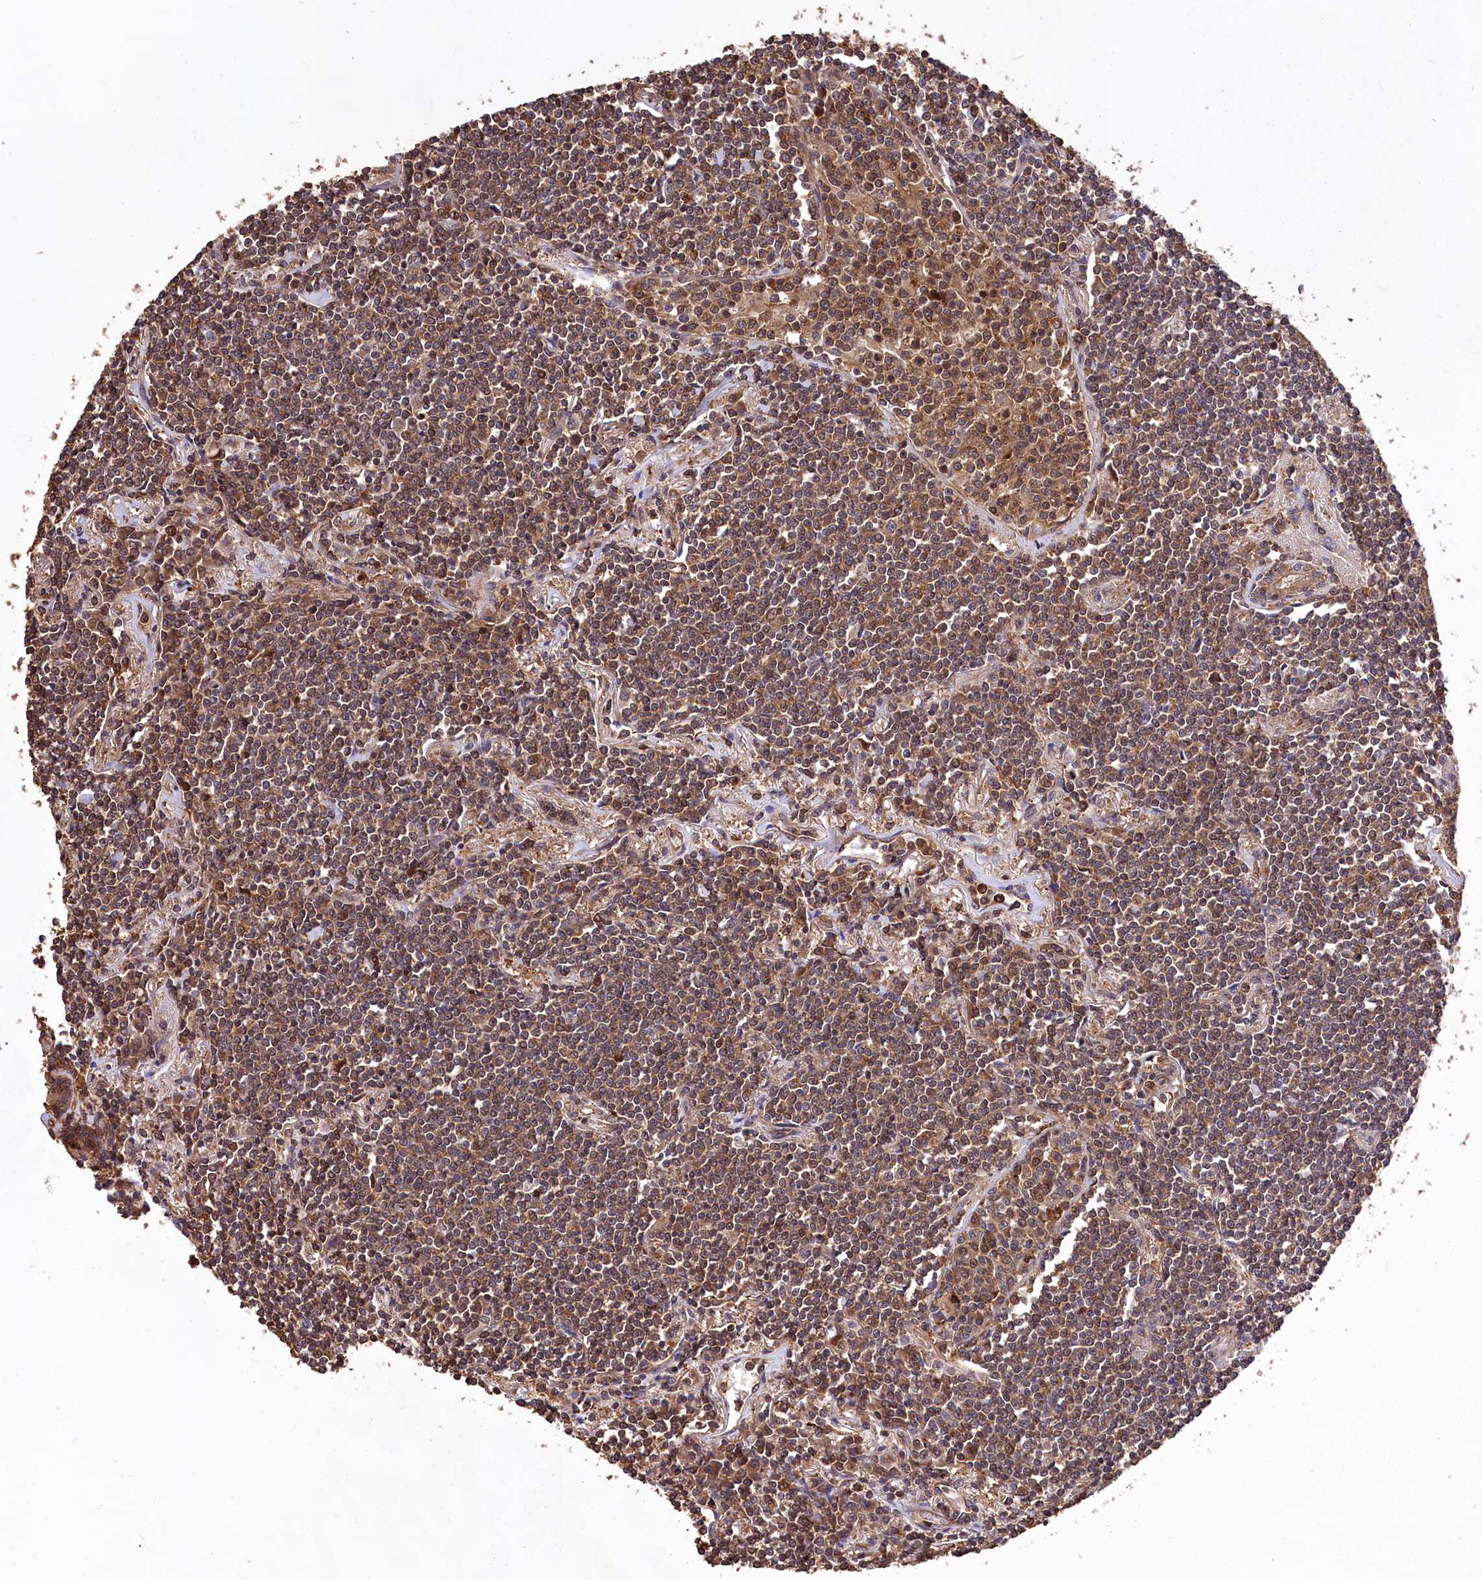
{"staining": {"intensity": "moderate", "quantity": "<25%", "location": "cytoplasmic/membranous,nuclear"}, "tissue": "lymphoma", "cell_type": "Tumor cells", "image_type": "cancer", "snomed": [{"axis": "morphology", "description": "Malignant lymphoma, non-Hodgkin's type, Low grade"}, {"axis": "topography", "description": "Lung"}], "caption": "Lymphoma stained with immunohistochemistry reveals moderate cytoplasmic/membranous and nuclear positivity in approximately <25% of tumor cells.", "gene": "DPP3", "patient": {"sex": "female", "age": 71}}